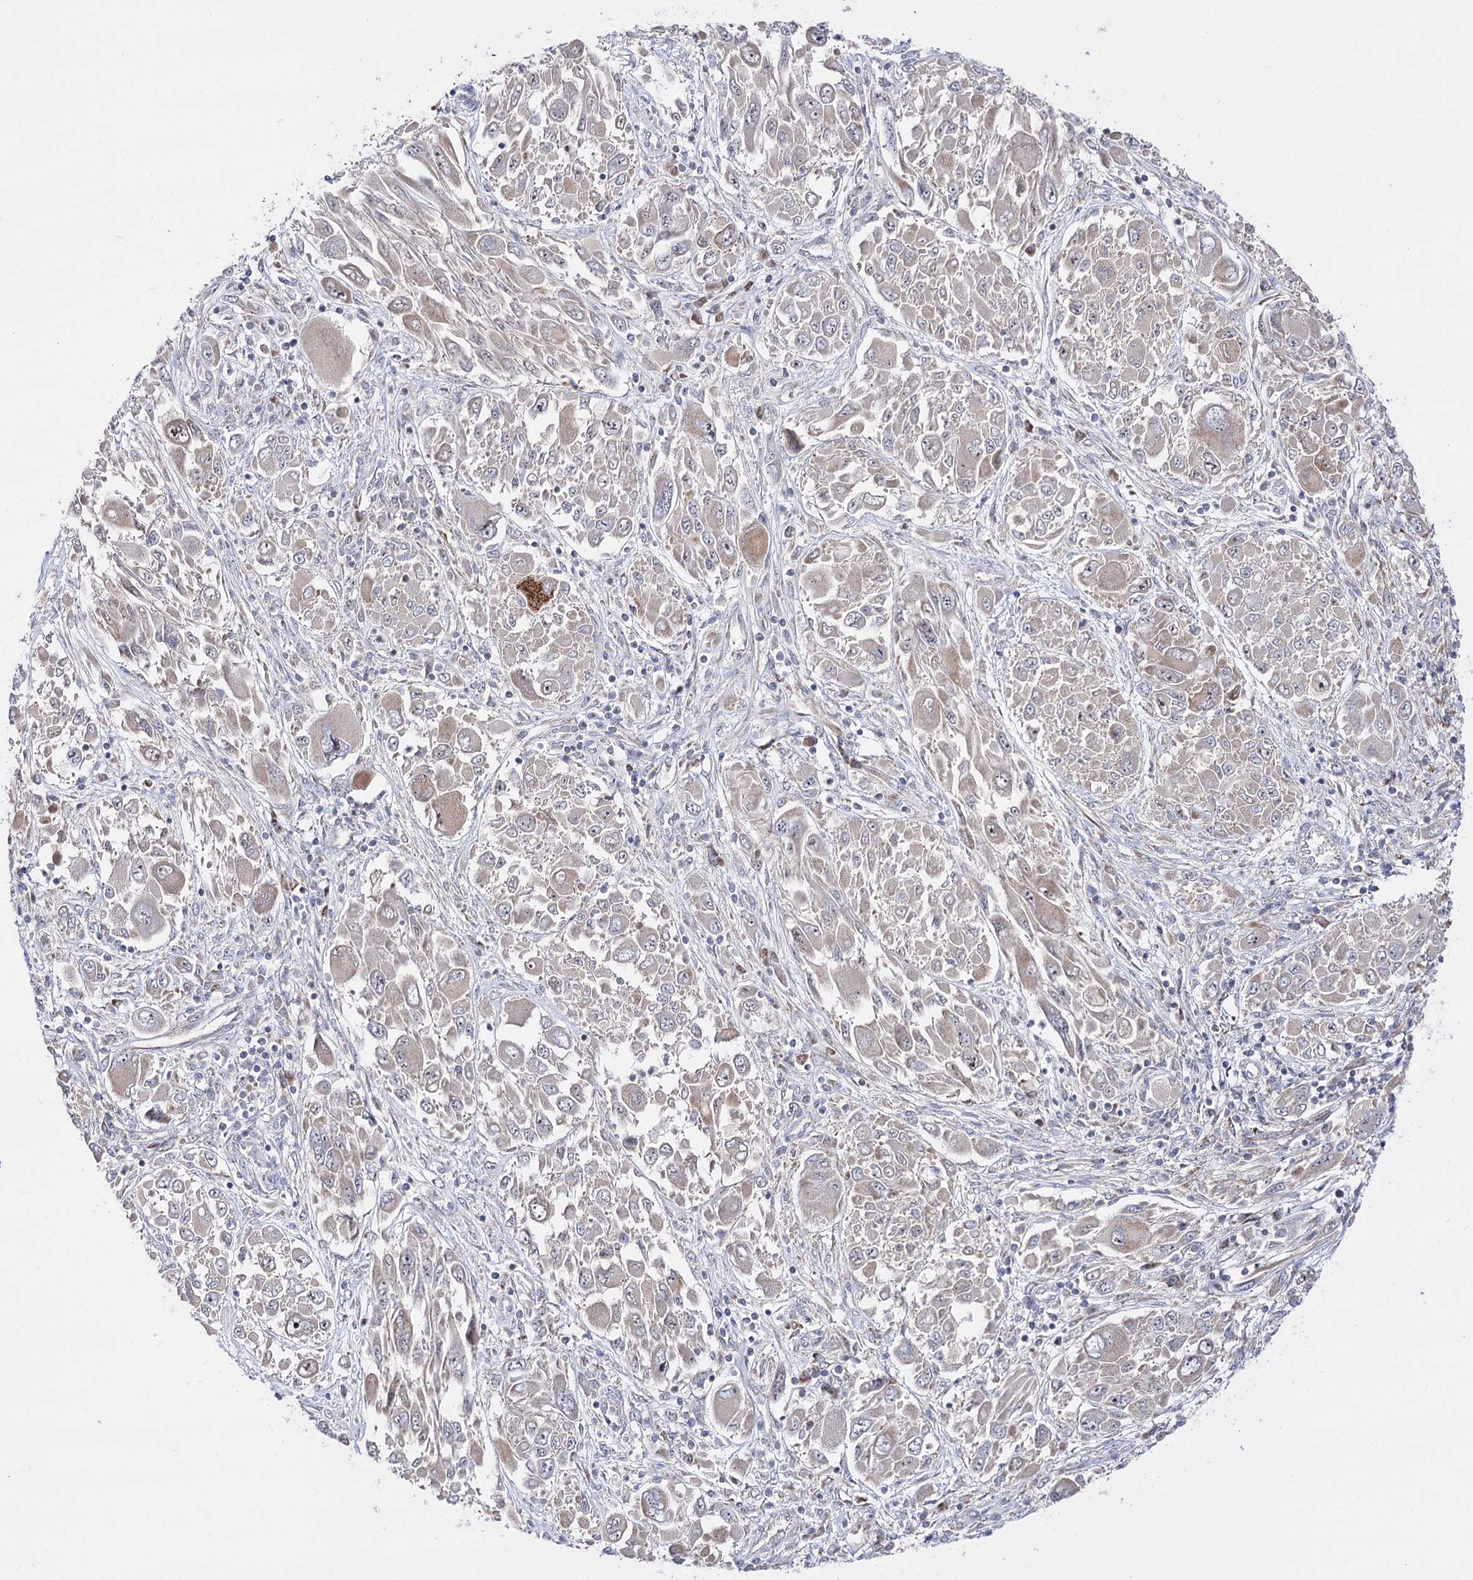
{"staining": {"intensity": "weak", "quantity": ">75%", "location": "cytoplasmic/membranous"}, "tissue": "melanoma", "cell_type": "Tumor cells", "image_type": "cancer", "snomed": [{"axis": "morphology", "description": "Malignant melanoma, NOS"}, {"axis": "topography", "description": "Skin"}], "caption": "A low amount of weak cytoplasmic/membranous staining is present in approximately >75% of tumor cells in malignant melanoma tissue.", "gene": "NADK2", "patient": {"sex": "female", "age": 91}}